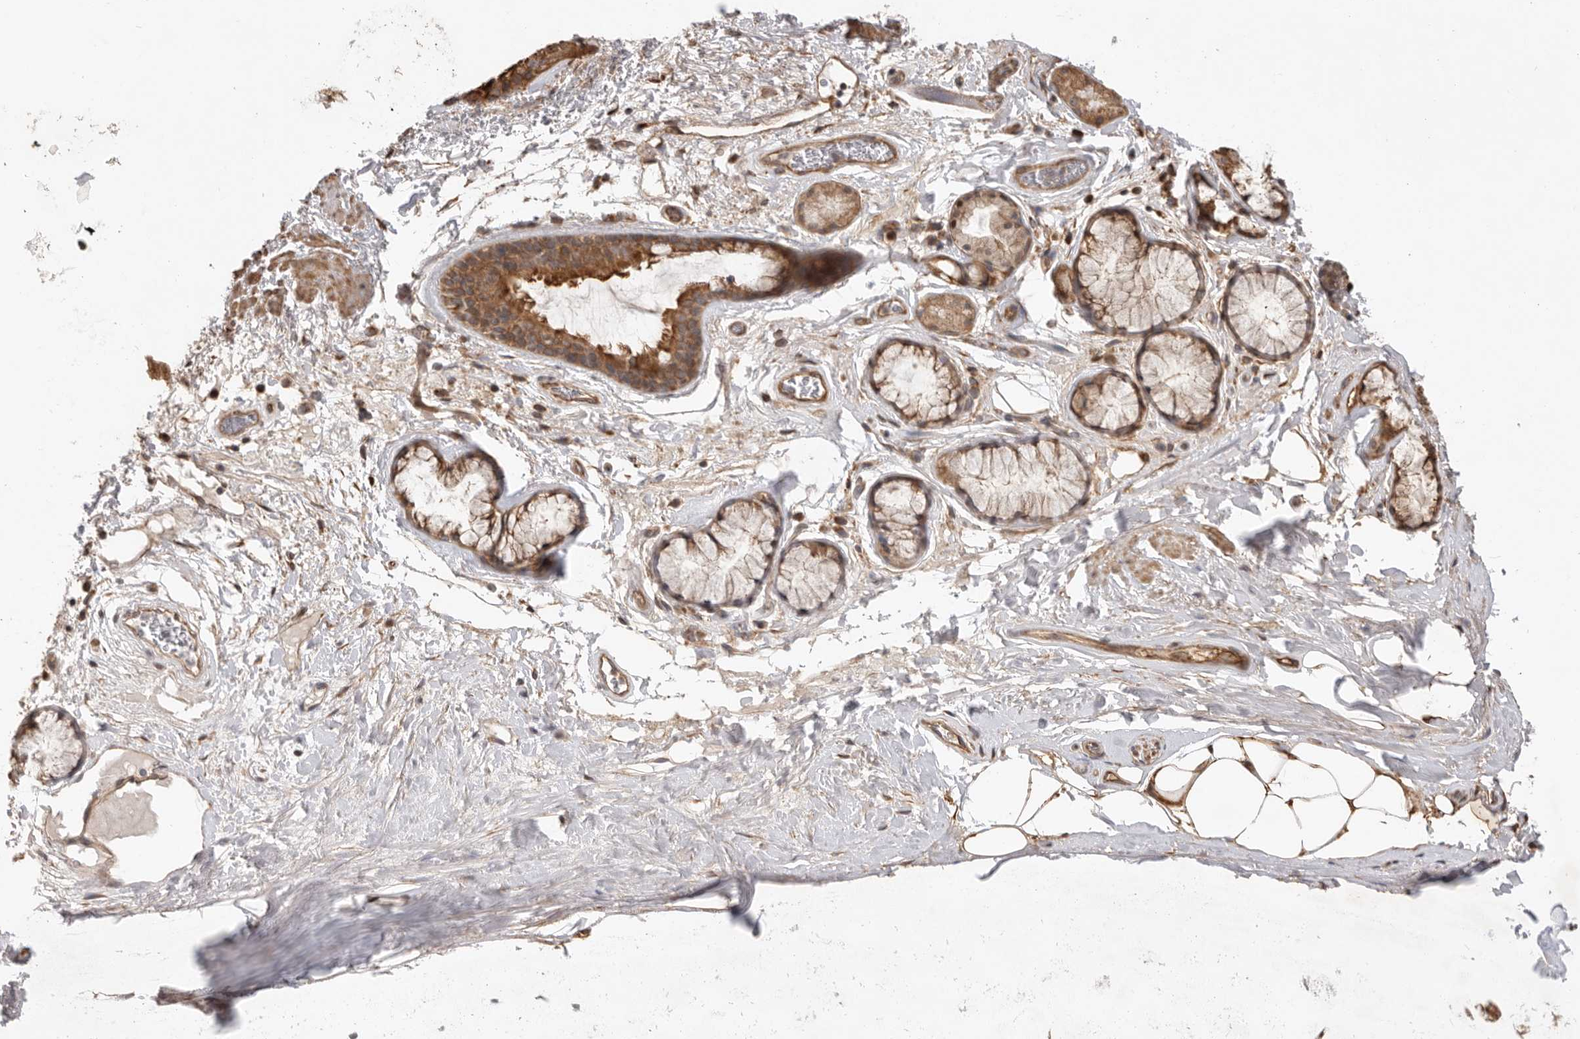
{"staining": {"intensity": "strong", "quantity": "25%-75%", "location": "cytoplasmic/membranous"}, "tissue": "bronchus", "cell_type": "Respiratory epithelial cells", "image_type": "normal", "snomed": [{"axis": "morphology", "description": "Normal tissue, NOS"}, {"axis": "topography", "description": "Cartilage tissue"}], "caption": "Immunohistochemistry image of benign bronchus: bronchus stained using immunohistochemistry (IHC) shows high levels of strong protein expression localized specifically in the cytoplasmic/membranous of respiratory epithelial cells, appearing as a cytoplasmic/membranous brown color.", "gene": "DPH7", "patient": {"sex": "female", "age": 63}}